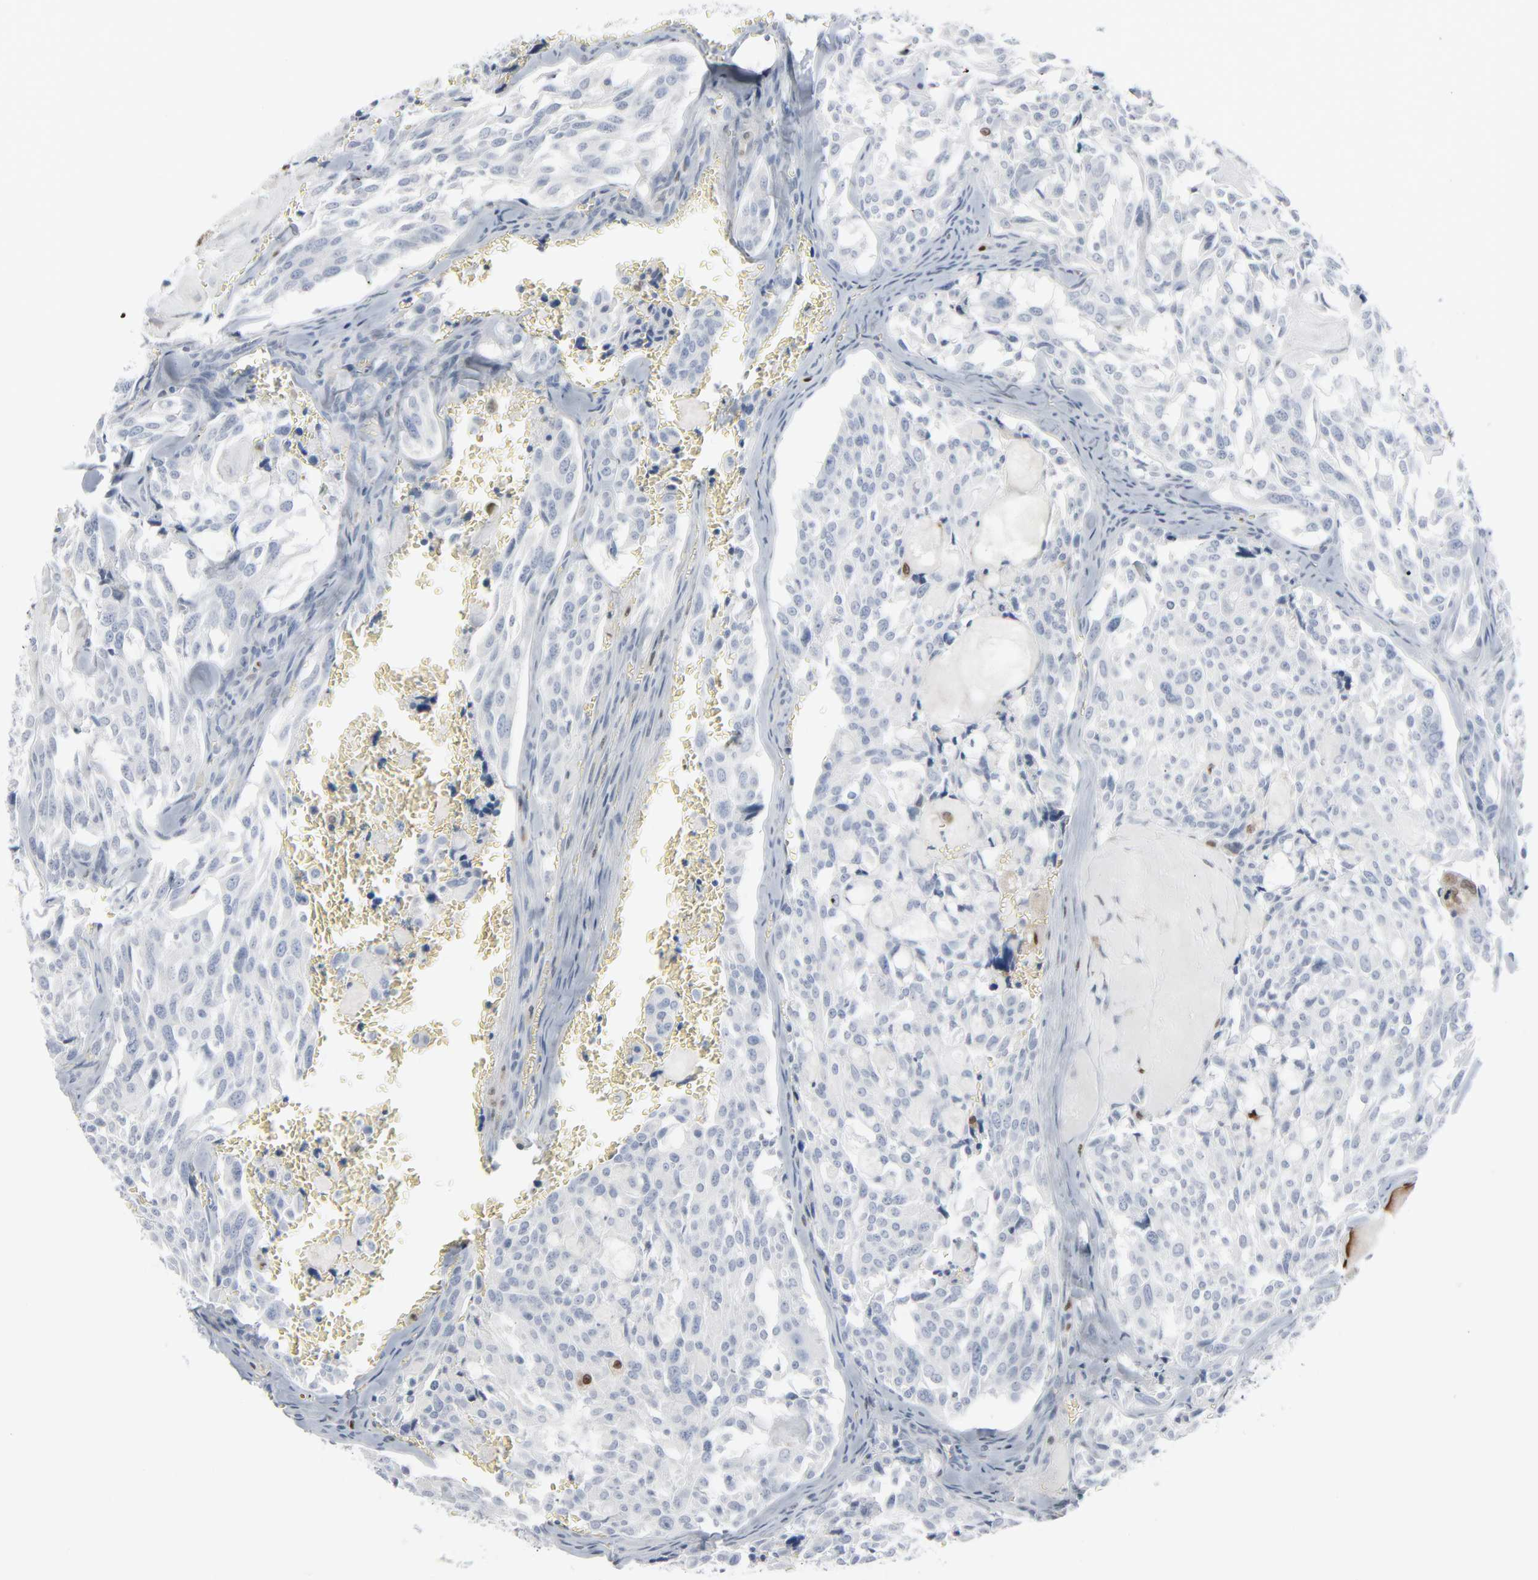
{"staining": {"intensity": "negative", "quantity": "none", "location": "none"}, "tissue": "thyroid cancer", "cell_type": "Tumor cells", "image_type": "cancer", "snomed": [{"axis": "morphology", "description": "Carcinoma, NOS"}, {"axis": "morphology", "description": "Carcinoid, malignant, NOS"}, {"axis": "topography", "description": "Thyroid gland"}], "caption": "Photomicrograph shows no protein staining in tumor cells of thyroid carcinoma tissue.", "gene": "MITF", "patient": {"sex": "male", "age": 33}}